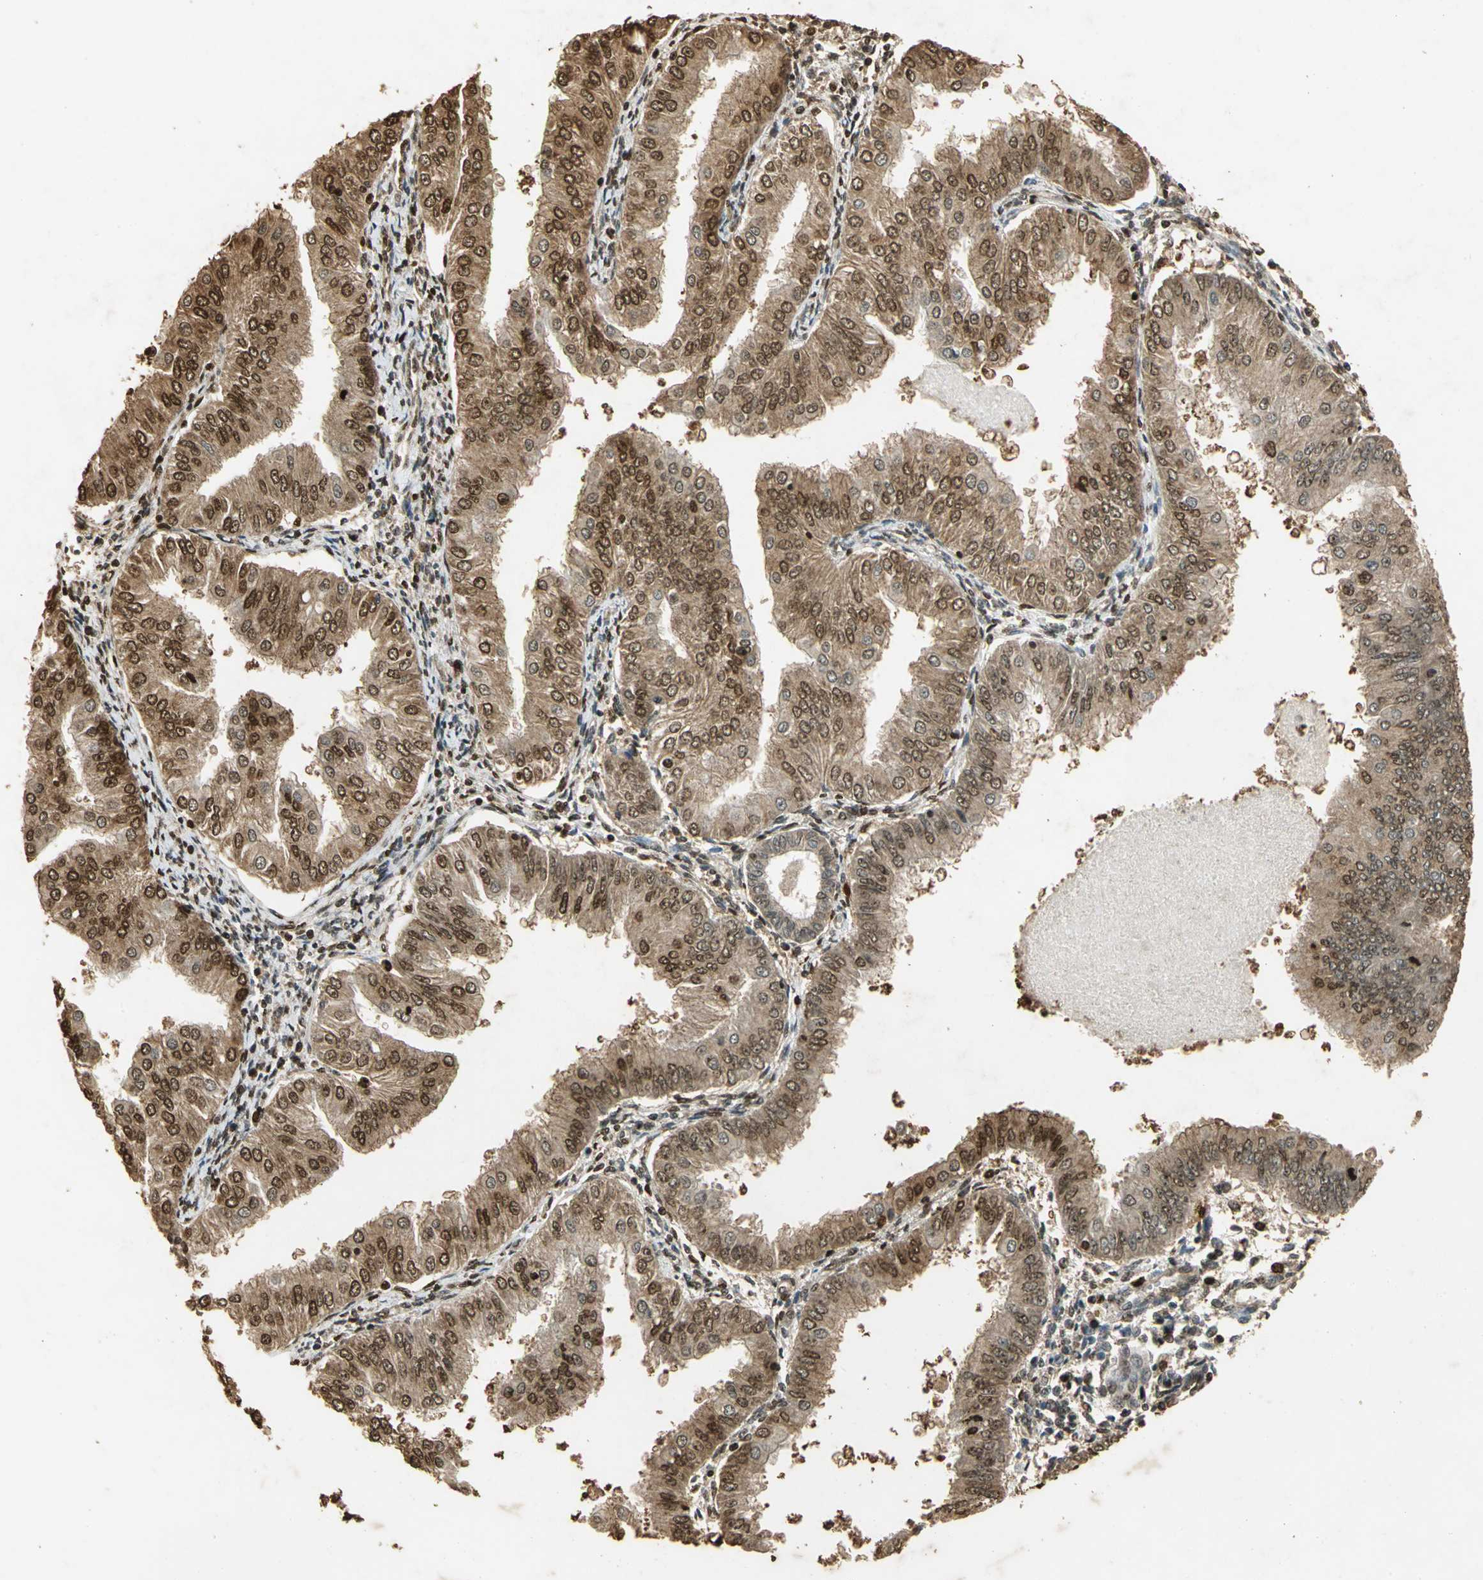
{"staining": {"intensity": "strong", "quantity": ">75%", "location": "cytoplasmic/membranous"}, "tissue": "endometrial cancer", "cell_type": "Tumor cells", "image_type": "cancer", "snomed": [{"axis": "morphology", "description": "Adenocarcinoma, NOS"}, {"axis": "topography", "description": "Endometrium"}], "caption": "DAB (3,3'-diaminobenzidine) immunohistochemical staining of human endometrial cancer (adenocarcinoma) shows strong cytoplasmic/membranous protein staining in approximately >75% of tumor cells.", "gene": "GAPDH", "patient": {"sex": "female", "age": 53}}